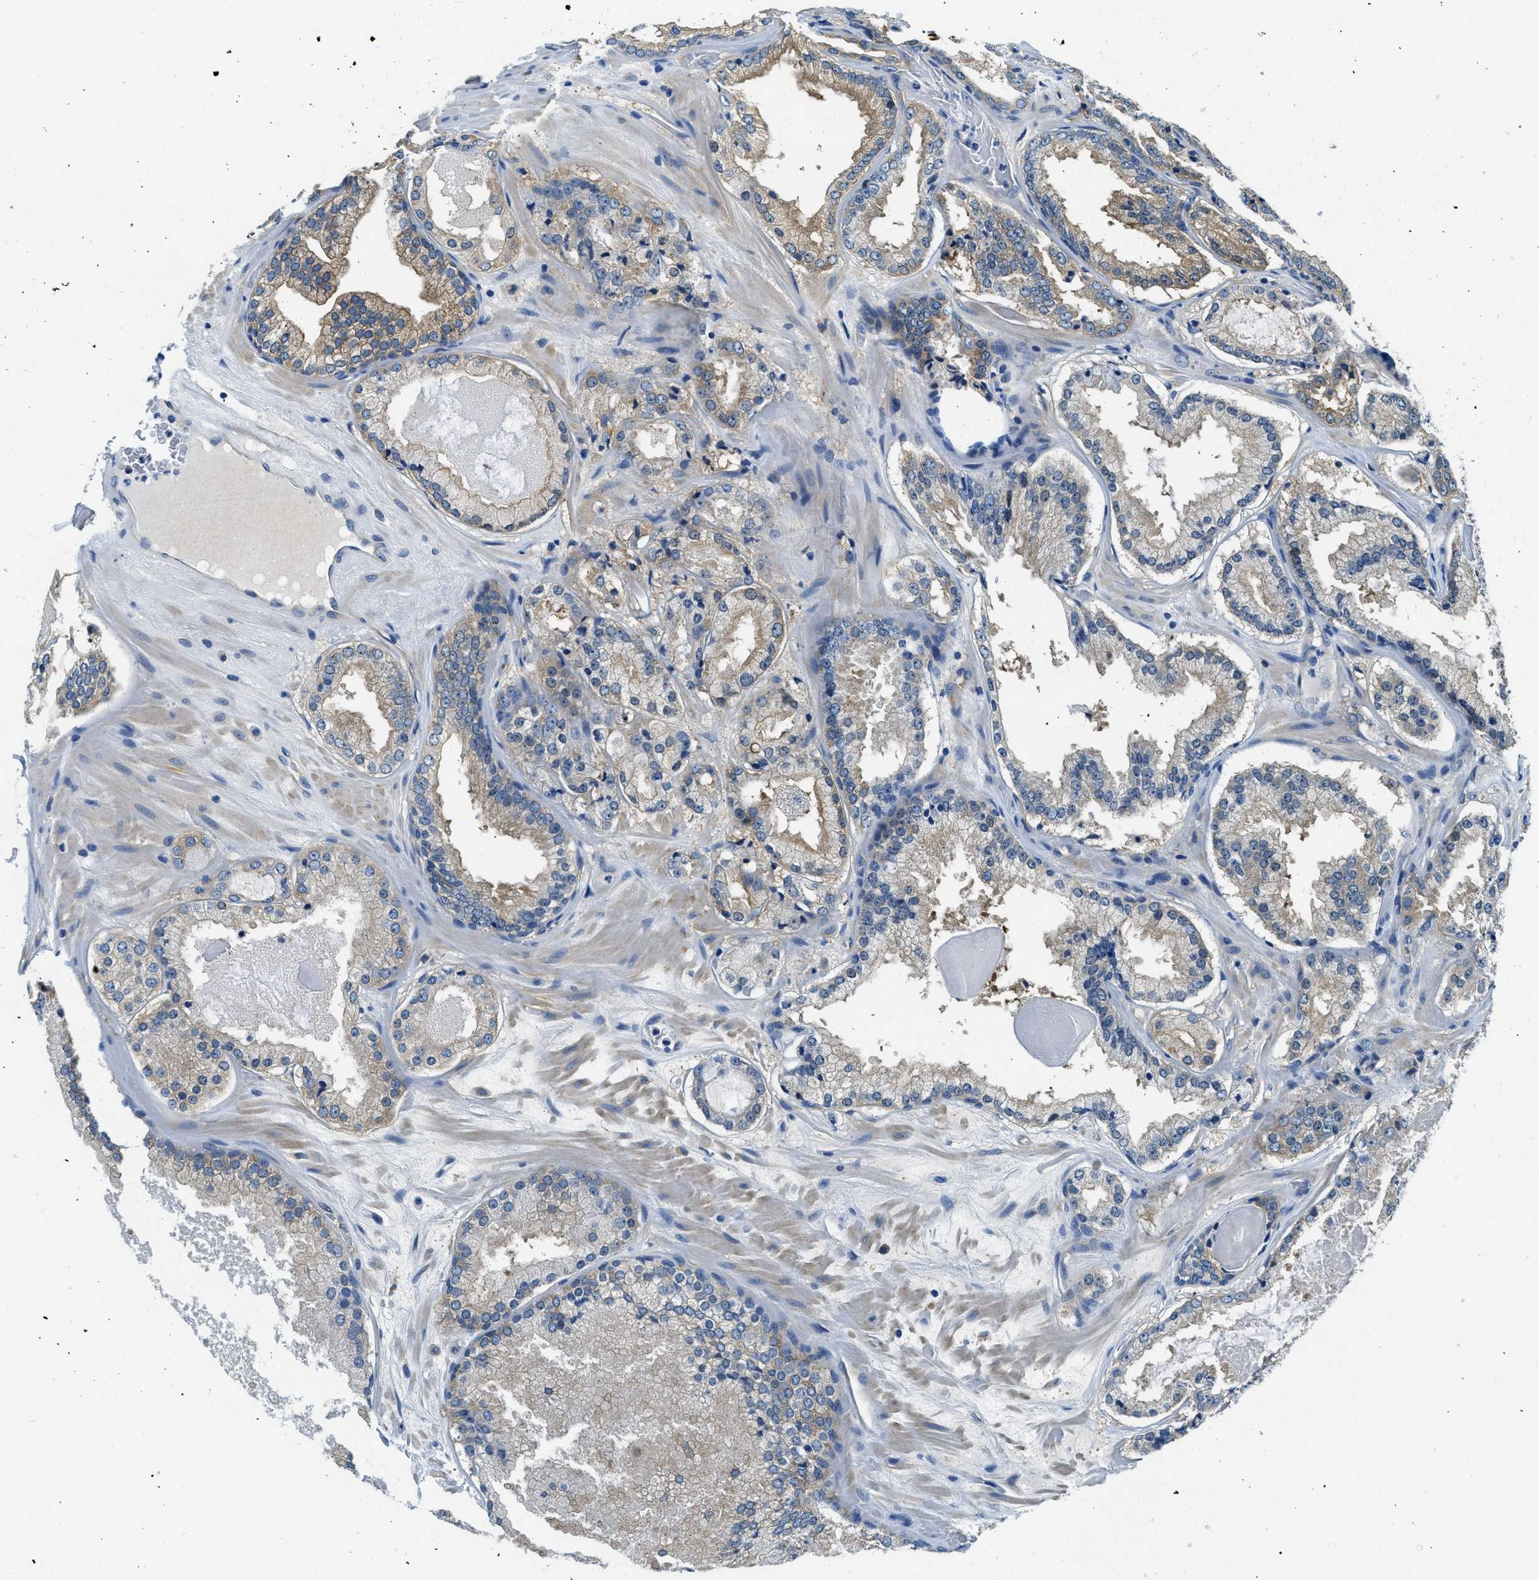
{"staining": {"intensity": "moderate", "quantity": ">75%", "location": "cytoplasmic/membranous"}, "tissue": "prostate cancer", "cell_type": "Tumor cells", "image_type": "cancer", "snomed": [{"axis": "morphology", "description": "Adenocarcinoma, High grade"}, {"axis": "topography", "description": "Prostate"}], "caption": "Protein staining of prostate high-grade adenocarcinoma tissue reveals moderate cytoplasmic/membranous staining in approximately >75% of tumor cells.", "gene": "TWF1", "patient": {"sex": "male", "age": 65}}